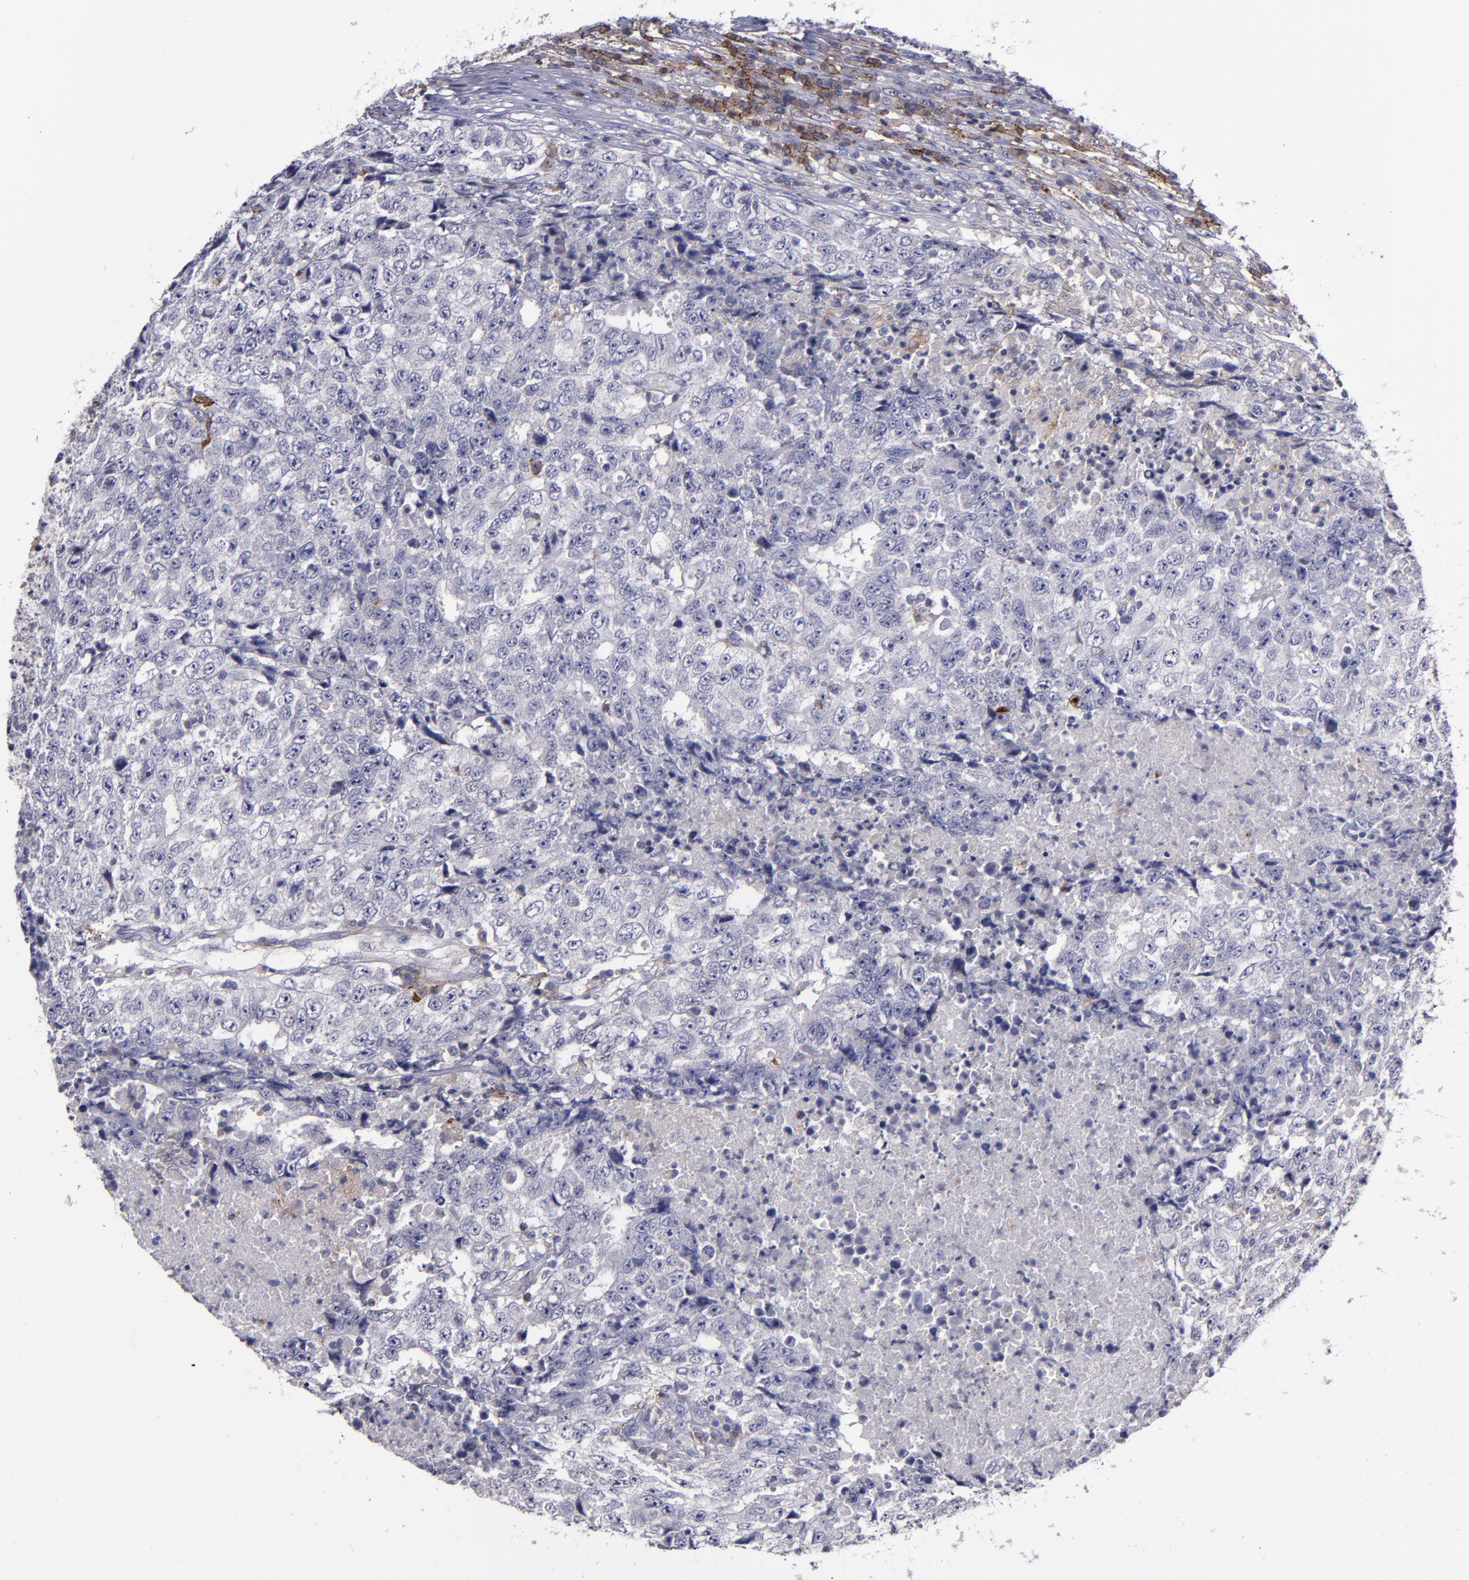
{"staining": {"intensity": "strong", "quantity": "25%-75%", "location": "cytoplasmic/membranous"}, "tissue": "testis cancer", "cell_type": "Tumor cells", "image_type": "cancer", "snomed": [{"axis": "morphology", "description": "Necrosis, NOS"}, {"axis": "morphology", "description": "Carcinoma, Embryonal, NOS"}, {"axis": "topography", "description": "Testis"}], "caption": "IHC micrograph of human testis cancer stained for a protein (brown), which exhibits high levels of strong cytoplasmic/membranous positivity in about 25%-75% of tumor cells.", "gene": "MFGE8", "patient": {"sex": "male", "age": 19}}